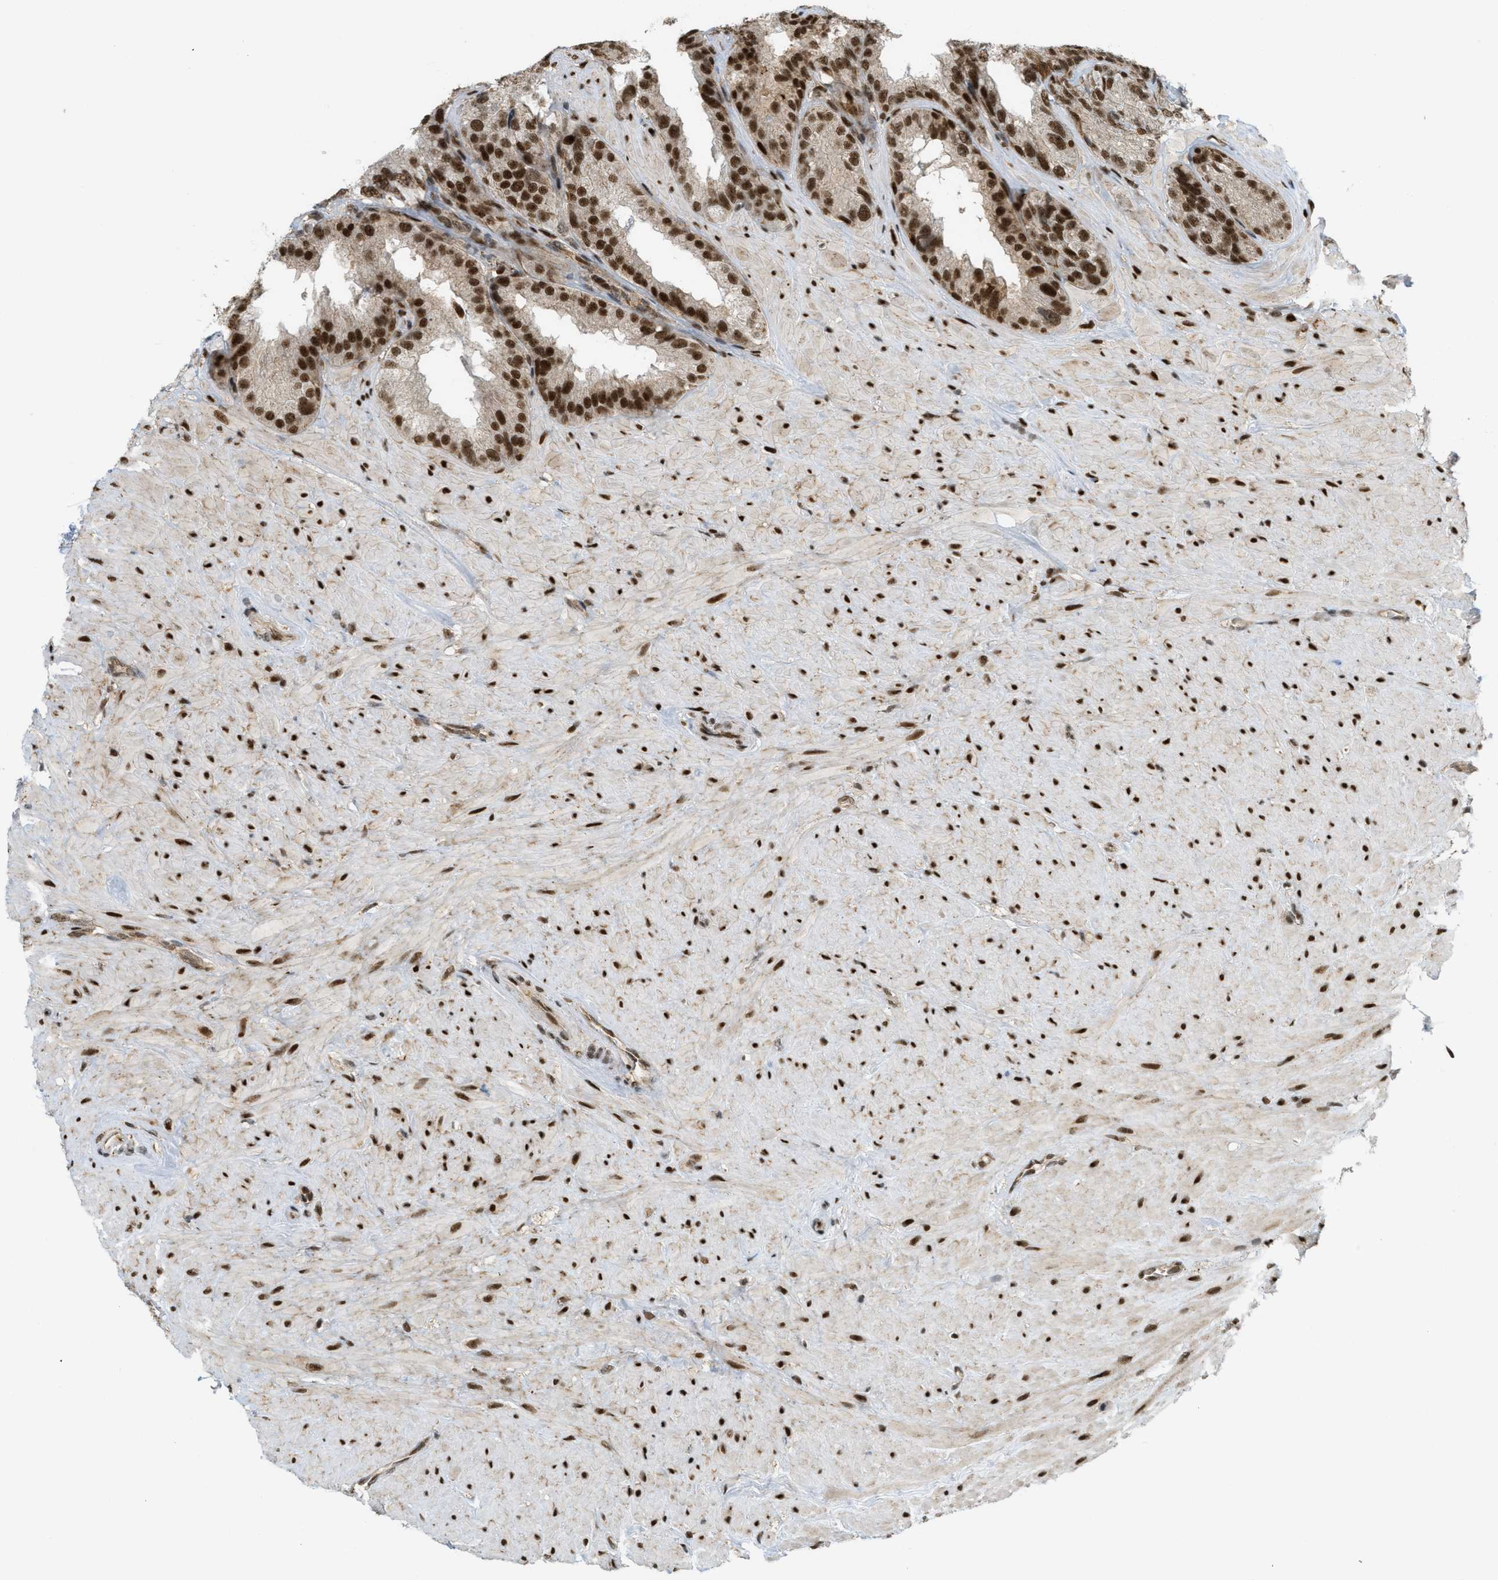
{"staining": {"intensity": "strong", "quantity": ">75%", "location": "cytoplasmic/membranous,nuclear"}, "tissue": "seminal vesicle", "cell_type": "Glandular cells", "image_type": "normal", "snomed": [{"axis": "morphology", "description": "Normal tissue, NOS"}, {"axis": "topography", "description": "Seminal veicle"}], "caption": "The immunohistochemical stain shows strong cytoplasmic/membranous,nuclear staining in glandular cells of benign seminal vesicle. Using DAB (brown) and hematoxylin (blue) stains, captured at high magnification using brightfield microscopy.", "gene": "TLK1", "patient": {"sex": "male", "age": 68}}